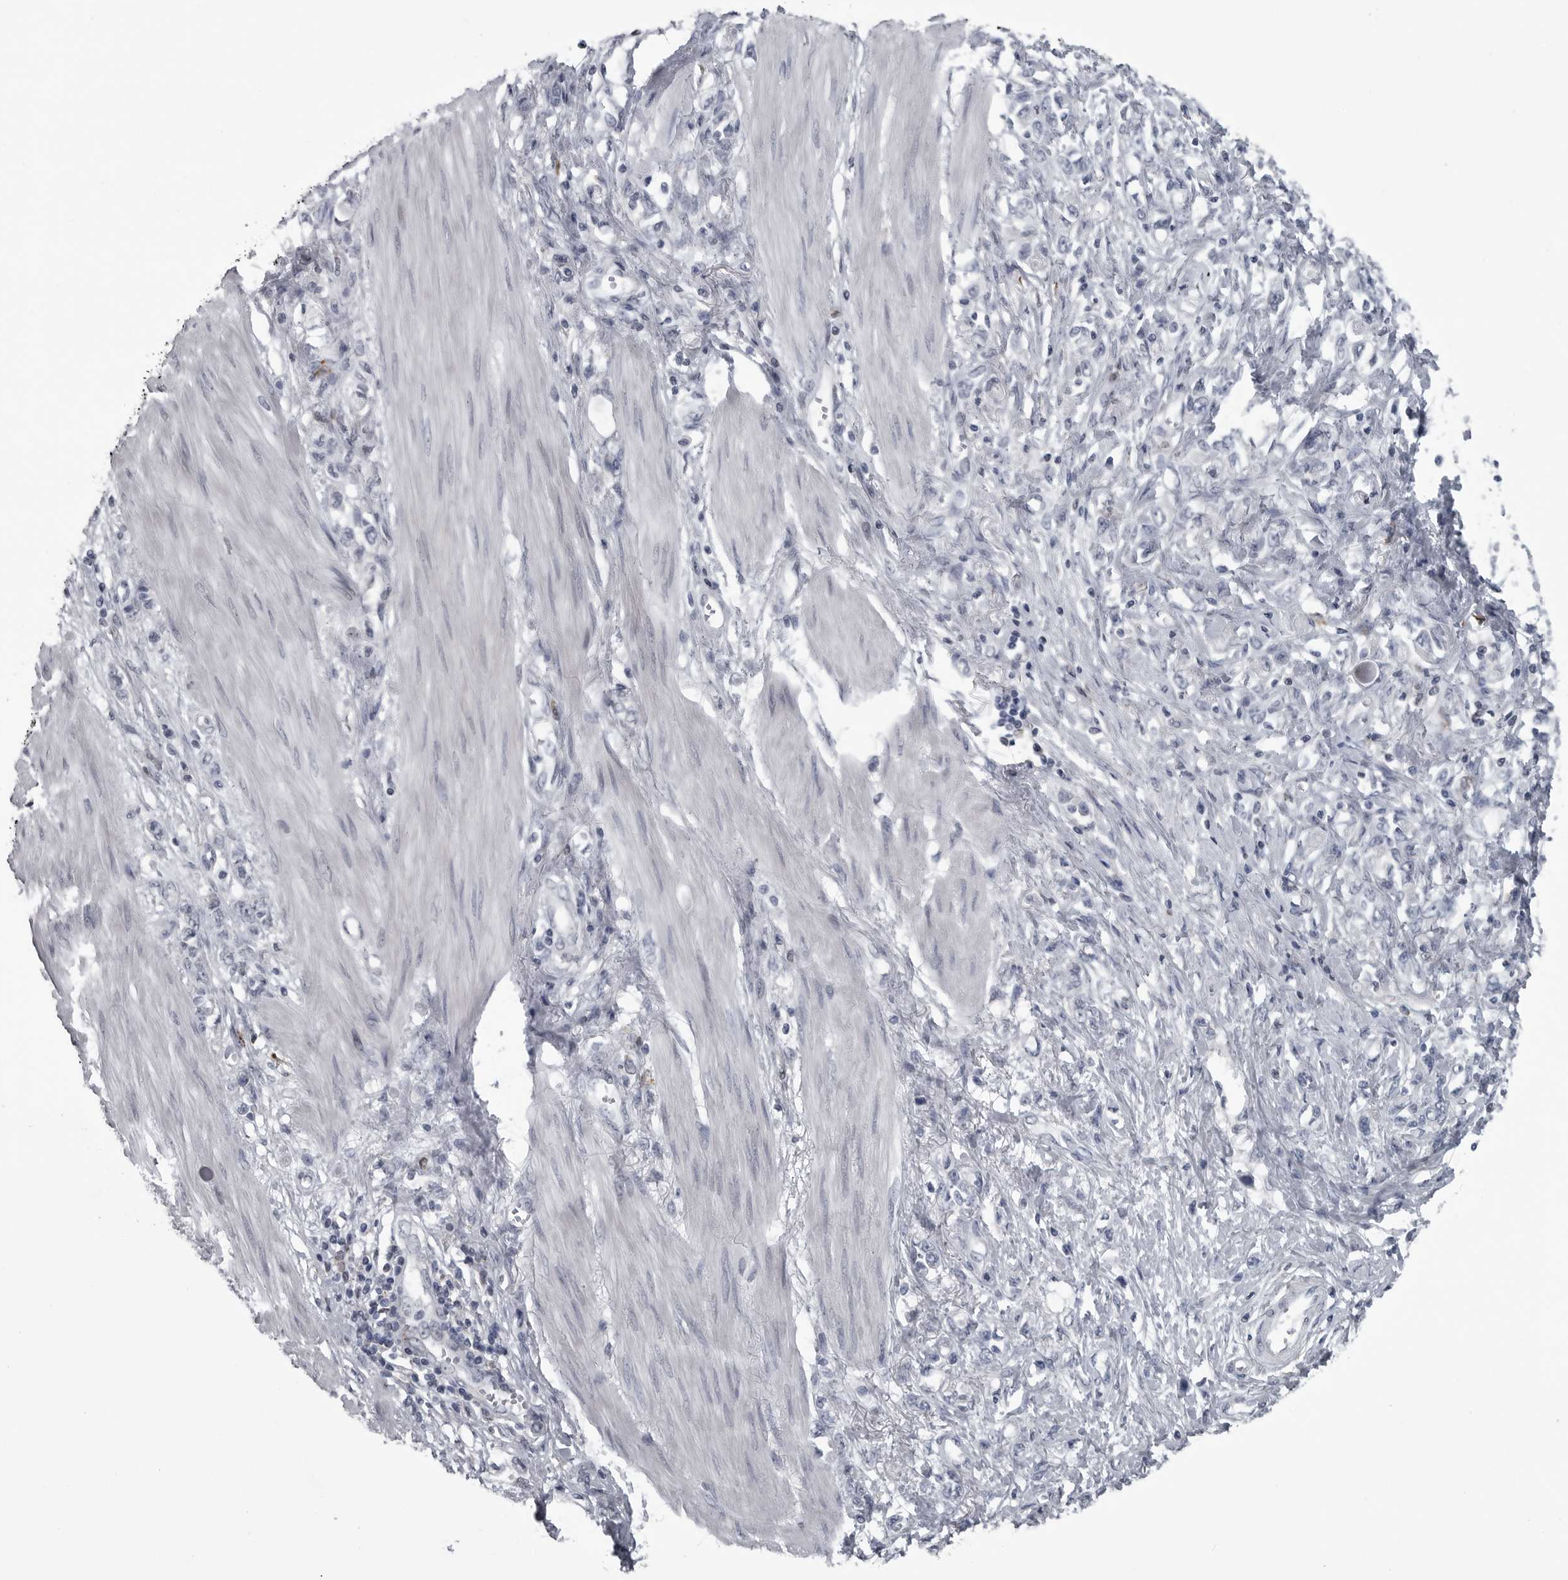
{"staining": {"intensity": "negative", "quantity": "none", "location": "none"}, "tissue": "stomach cancer", "cell_type": "Tumor cells", "image_type": "cancer", "snomed": [{"axis": "morphology", "description": "Adenocarcinoma, NOS"}, {"axis": "topography", "description": "Stomach"}], "caption": "A histopathology image of stomach cancer stained for a protein exhibits no brown staining in tumor cells.", "gene": "LYSMD1", "patient": {"sex": "female", "age": 76}}